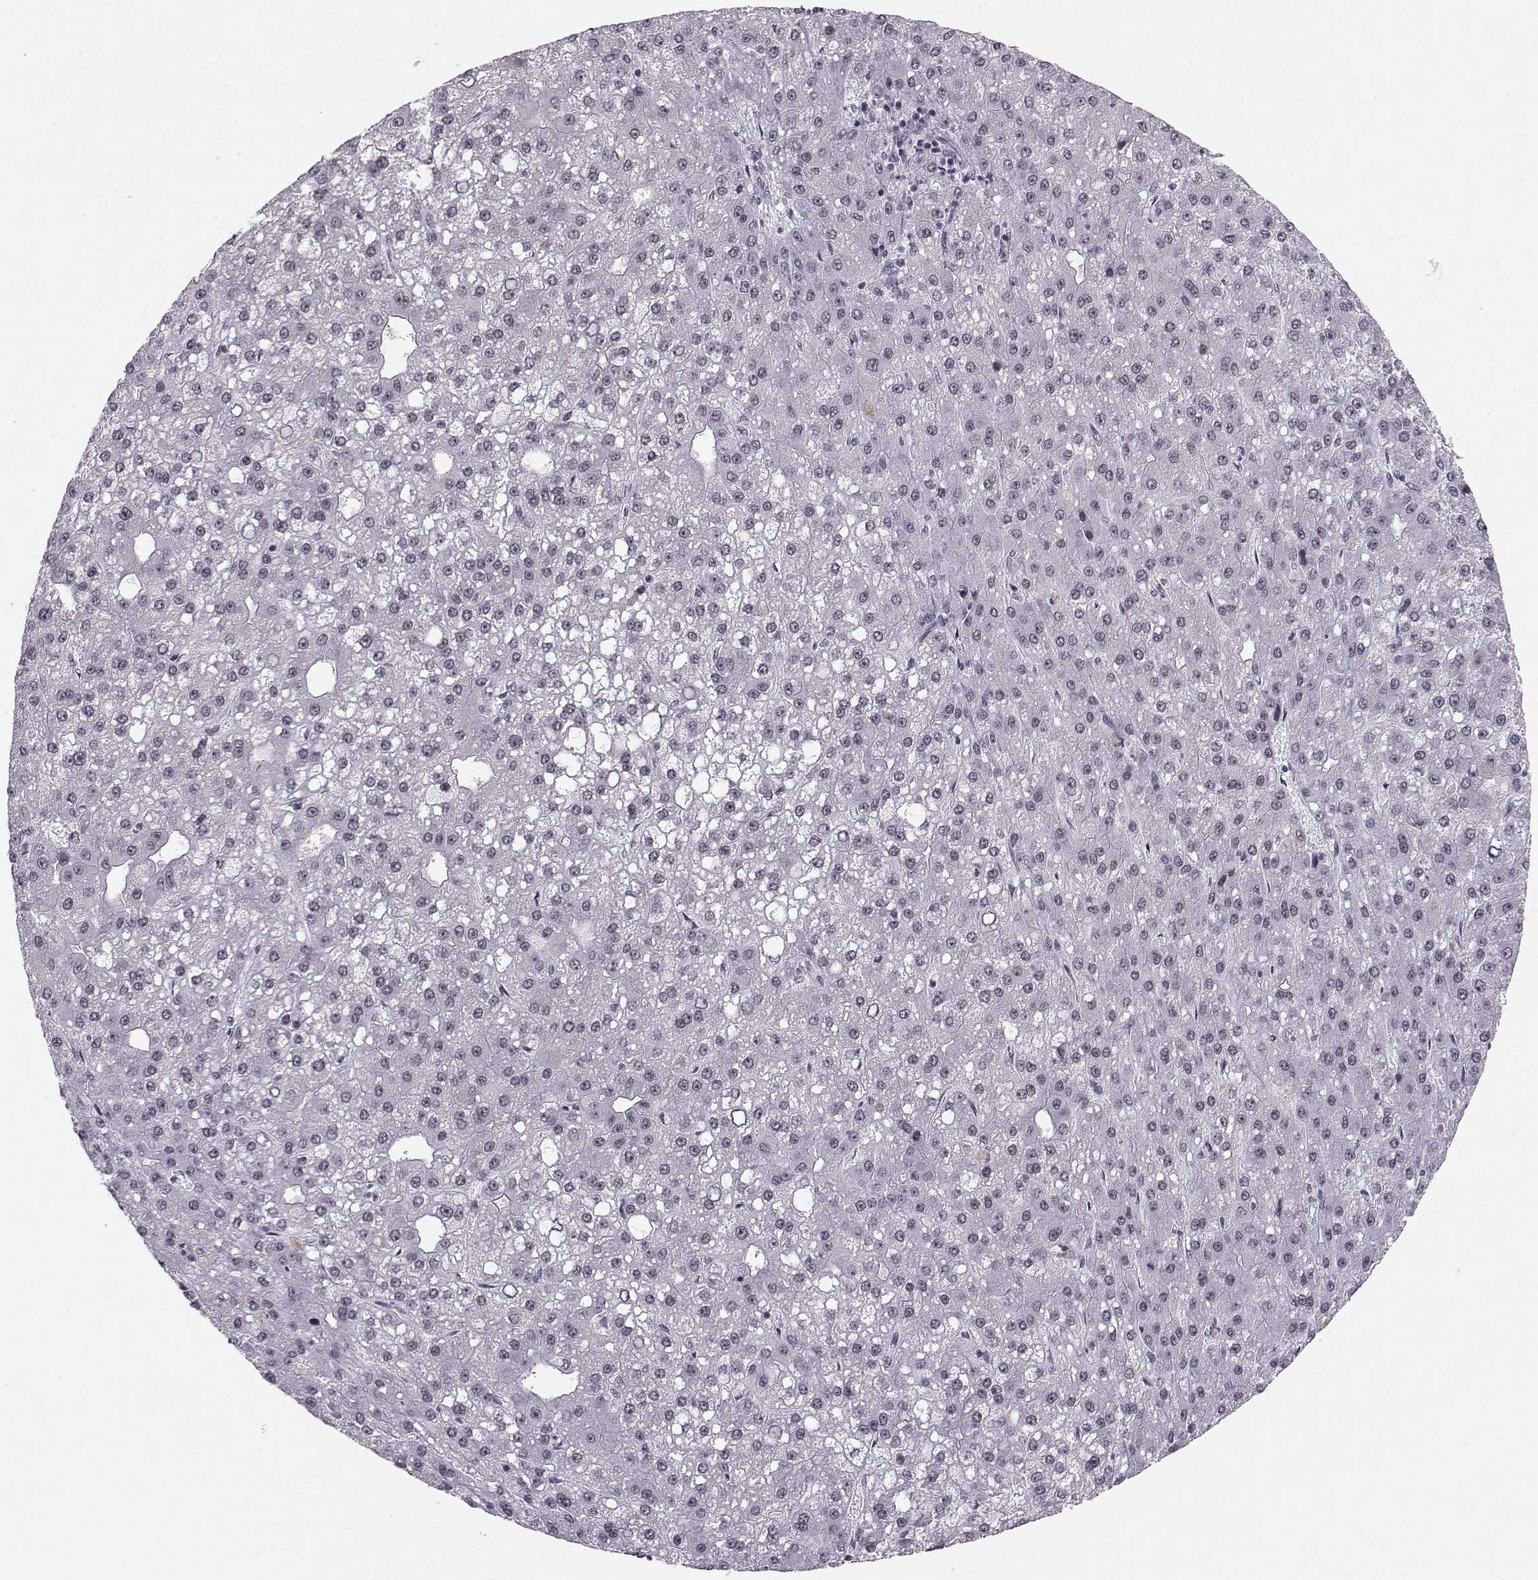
{"staining": {"intensity": "moderate", "quantity": "<25%", "location": "nuclear"}, "tissue": "liver cancer", "cell_type": "Tumor cells", "image_type": "cancer", "snomed": [{"axis": "morphology", "description": "Carcinoma, Hepatocellular, NOS"}, {"axis": "topography", "description": "Liver"}], "caption": "Liver hepatocellular carcinoma stained with DAB IHC displays low levels of moderate nuclear positivity in approximately <25% of tumor cells. The protein is stained brown, and the nuclei are stained in blue (DAB (3,3'-diaminobenzidine) IHC with brightfield microscopy, high magnification).", "gene": "RPP38", "patient": {"sex": "male", "age": 67}}